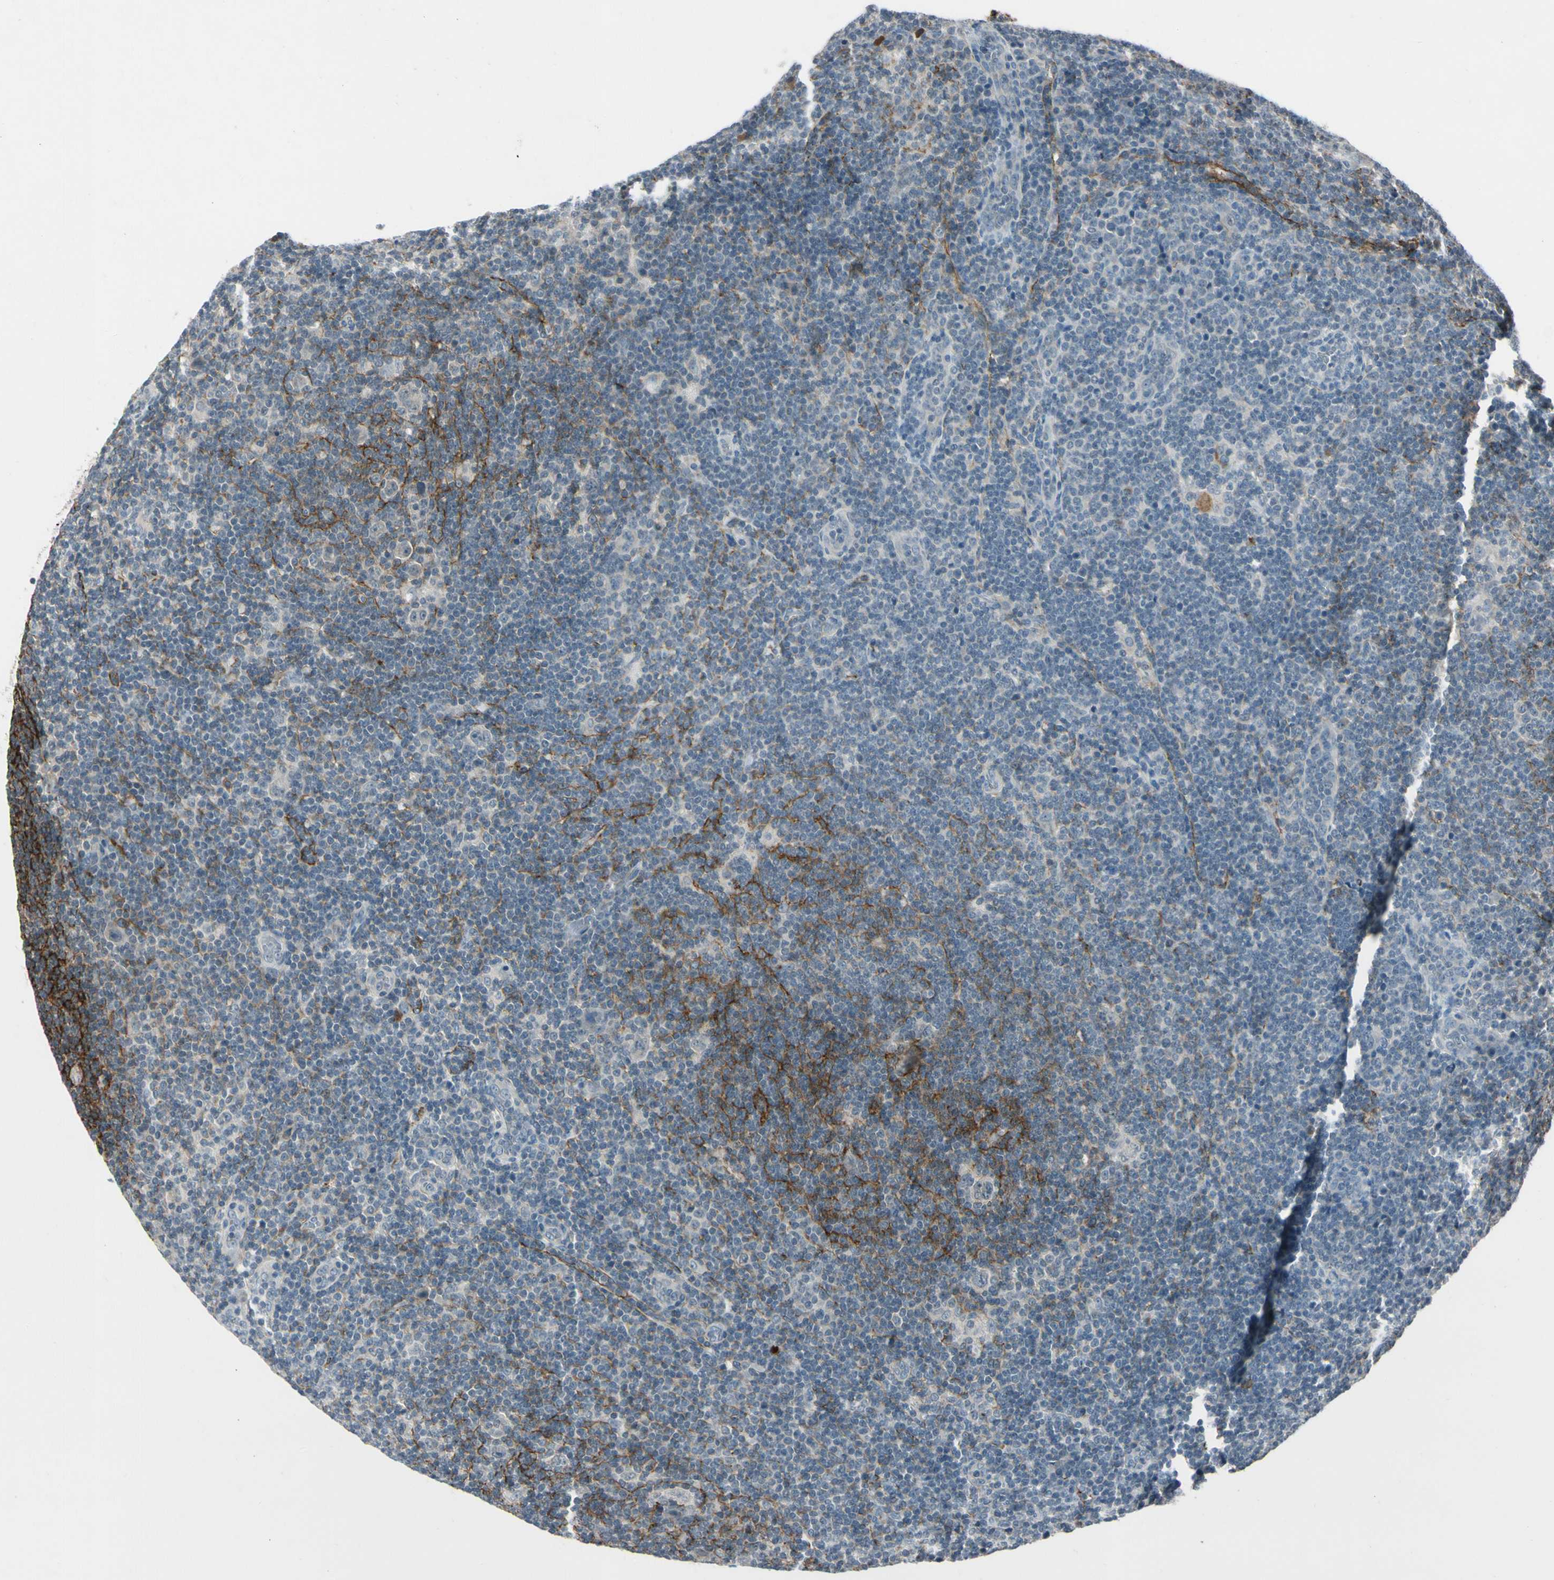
{"staining": {"intensity": "negative", "quantity": "none", "location": "none"}, "tissue": "lymphoma", "cell_type": "Tumor cells", "image_type": "cancer", "snomed": [{"axis": "morphology", "description": "Hodgkin's disease, NOS"}, {"axis": "topography", "description": "Lymph node"}], "caption": "This is an immunohistochemistry (IHC) photomicrograph of human Hodgkin's disease. There is no expression in tumor cells.", "gene": "PDPN", "patient": {"sex": "female", "age": 57}}